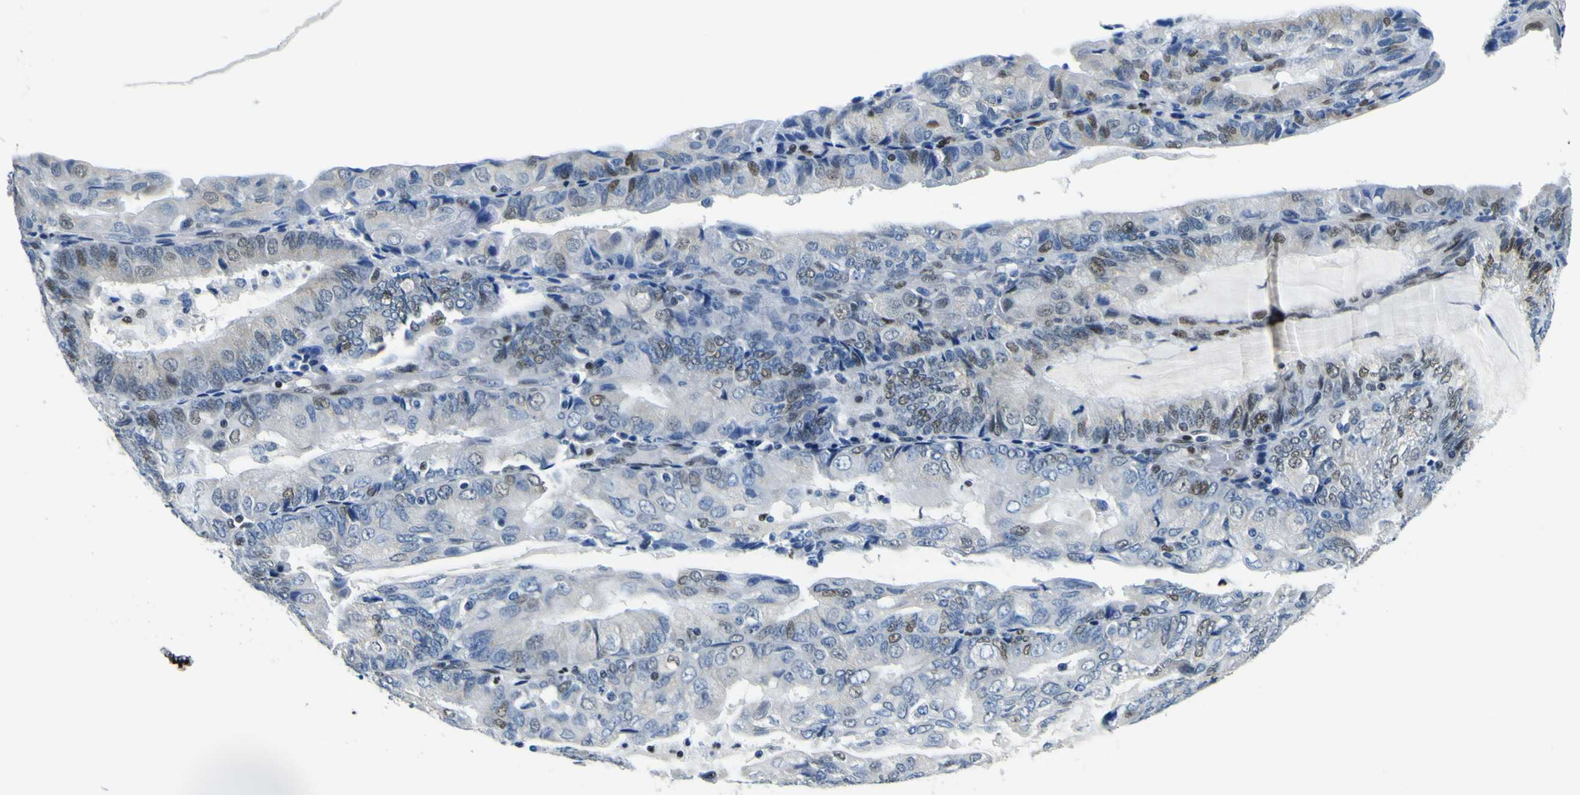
{"staining": {"intensity": "moderate", "quantity": "25%-75%", "location": "nuclear"}, "tissue": "endometrial cancer", "cell_type": "Tumor cells", "image_type": "cancer", "snomed": [{"axis": "morphology", "description": "Adenocarcinoma, NOS"}, {"axis": "topography", "description": "Endometrium"}], "caption": "Endometrial adenocarcinoma was stained to show a protein in brown. There is medium levels of moderate nuclear positivity in about 25%-75% of tumor cells. The staining is performed using DAB (3,3'-diaminobenzidine) brown chromogen to label protein expression. The nuclei are counter-stained blue using hematoxylin.", "gene": "SP1", "patient": {"sex": "female", "age": 81}}